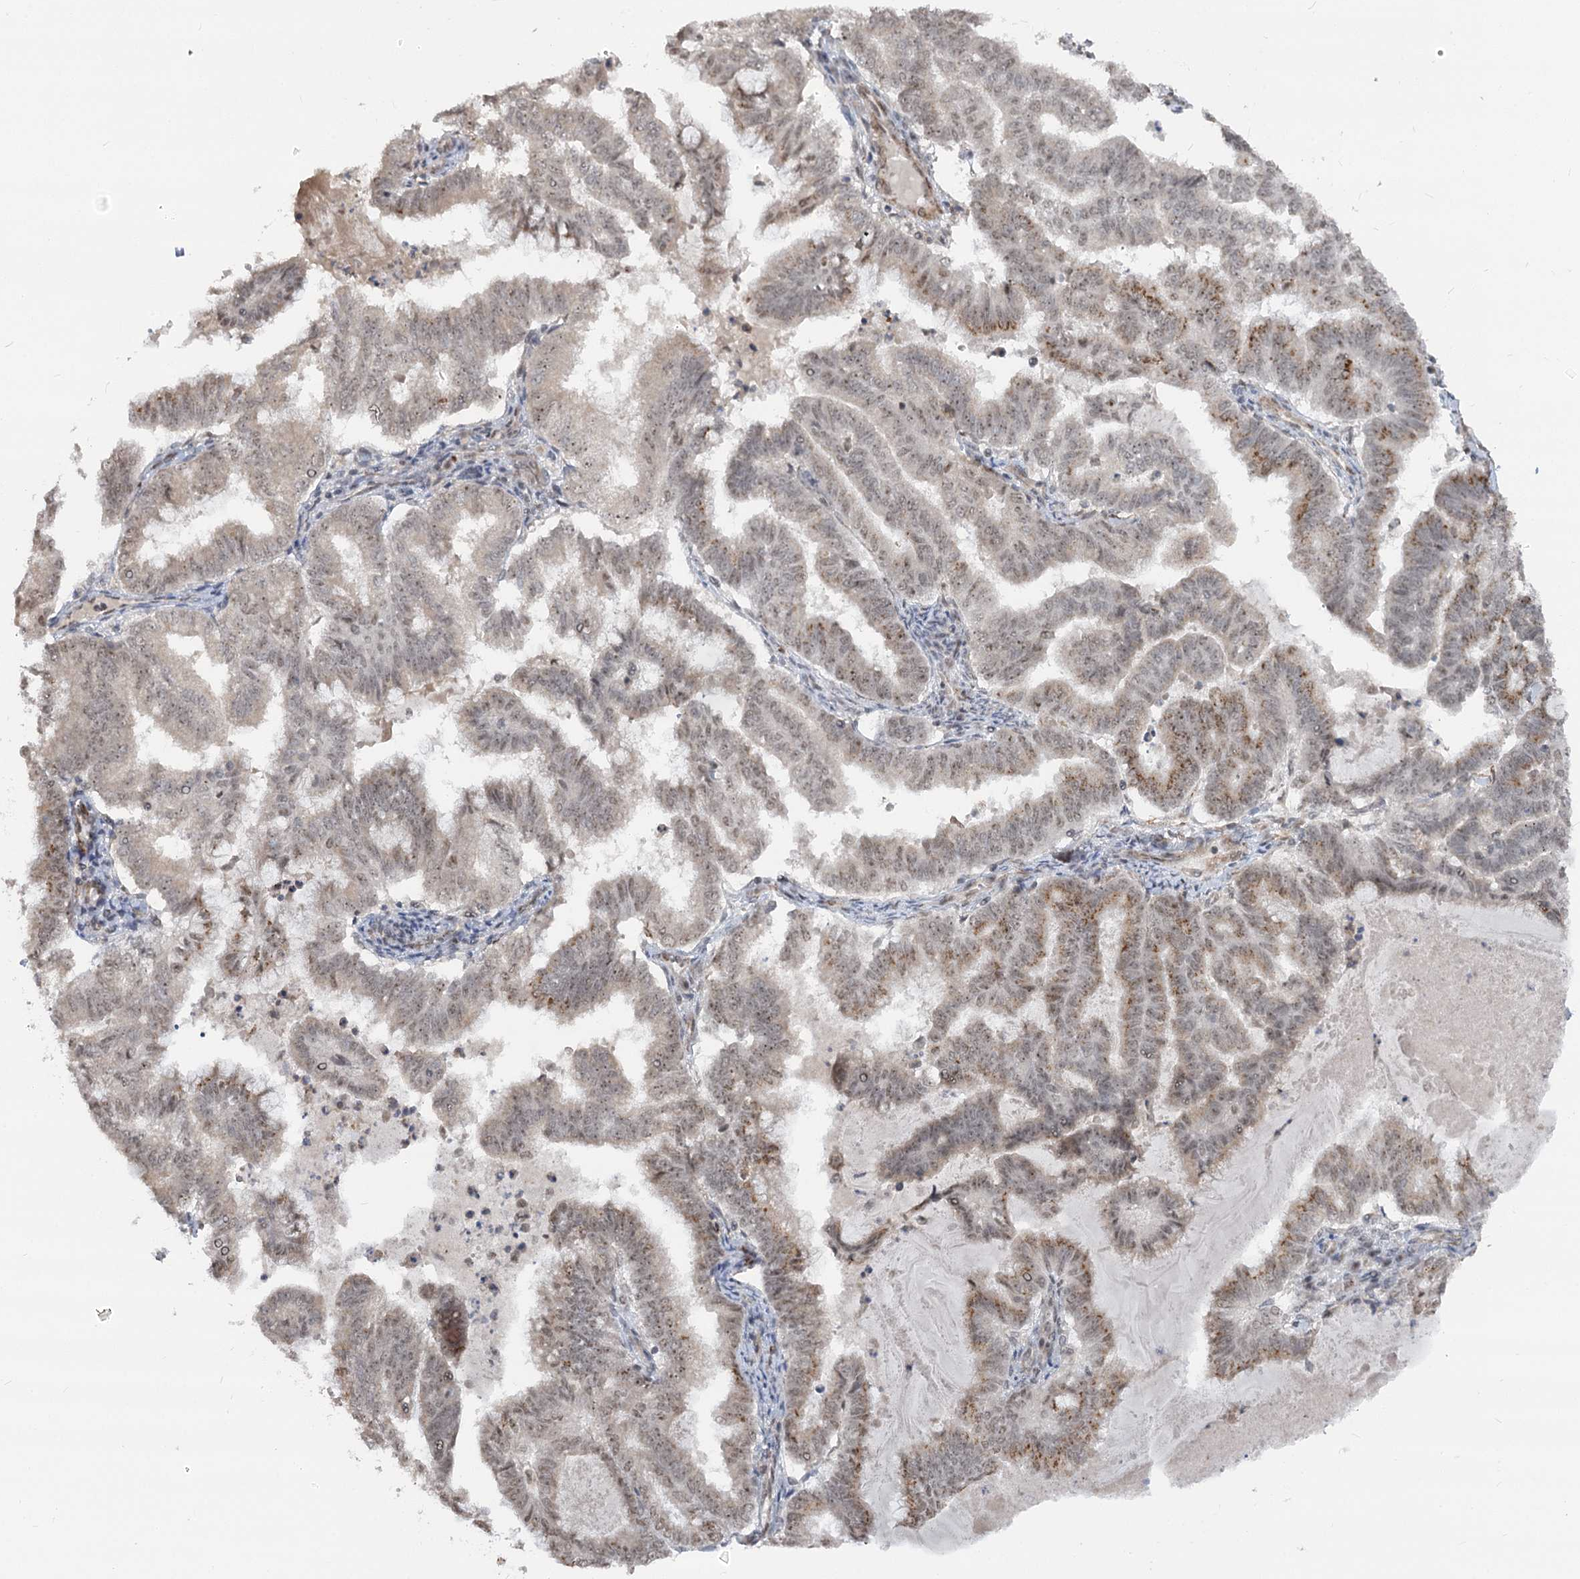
{"staining": {"intensity": "moderate", "quantity": "25%-75%", "location": "cytoplasmic/membranous,nuclear"}, "tissue": "endometrial cancer", "cell_type": "Tumor cells", "image_type": "cancer", "snomed": [{"axis": "morphology", "description": "Adenocarcinoma, NOS"}, {"axis": "topography", "description": "Endometrium"}], "caption": "Endometrial adenocarcinoma stained with a brown dye shows moderate cytoplasmic/membranous and nuclear positive positivity in approximately 25%-75% of tumor cells.", "gene": "GNL3L", "patient": {"sex": "female", "age": 79}}